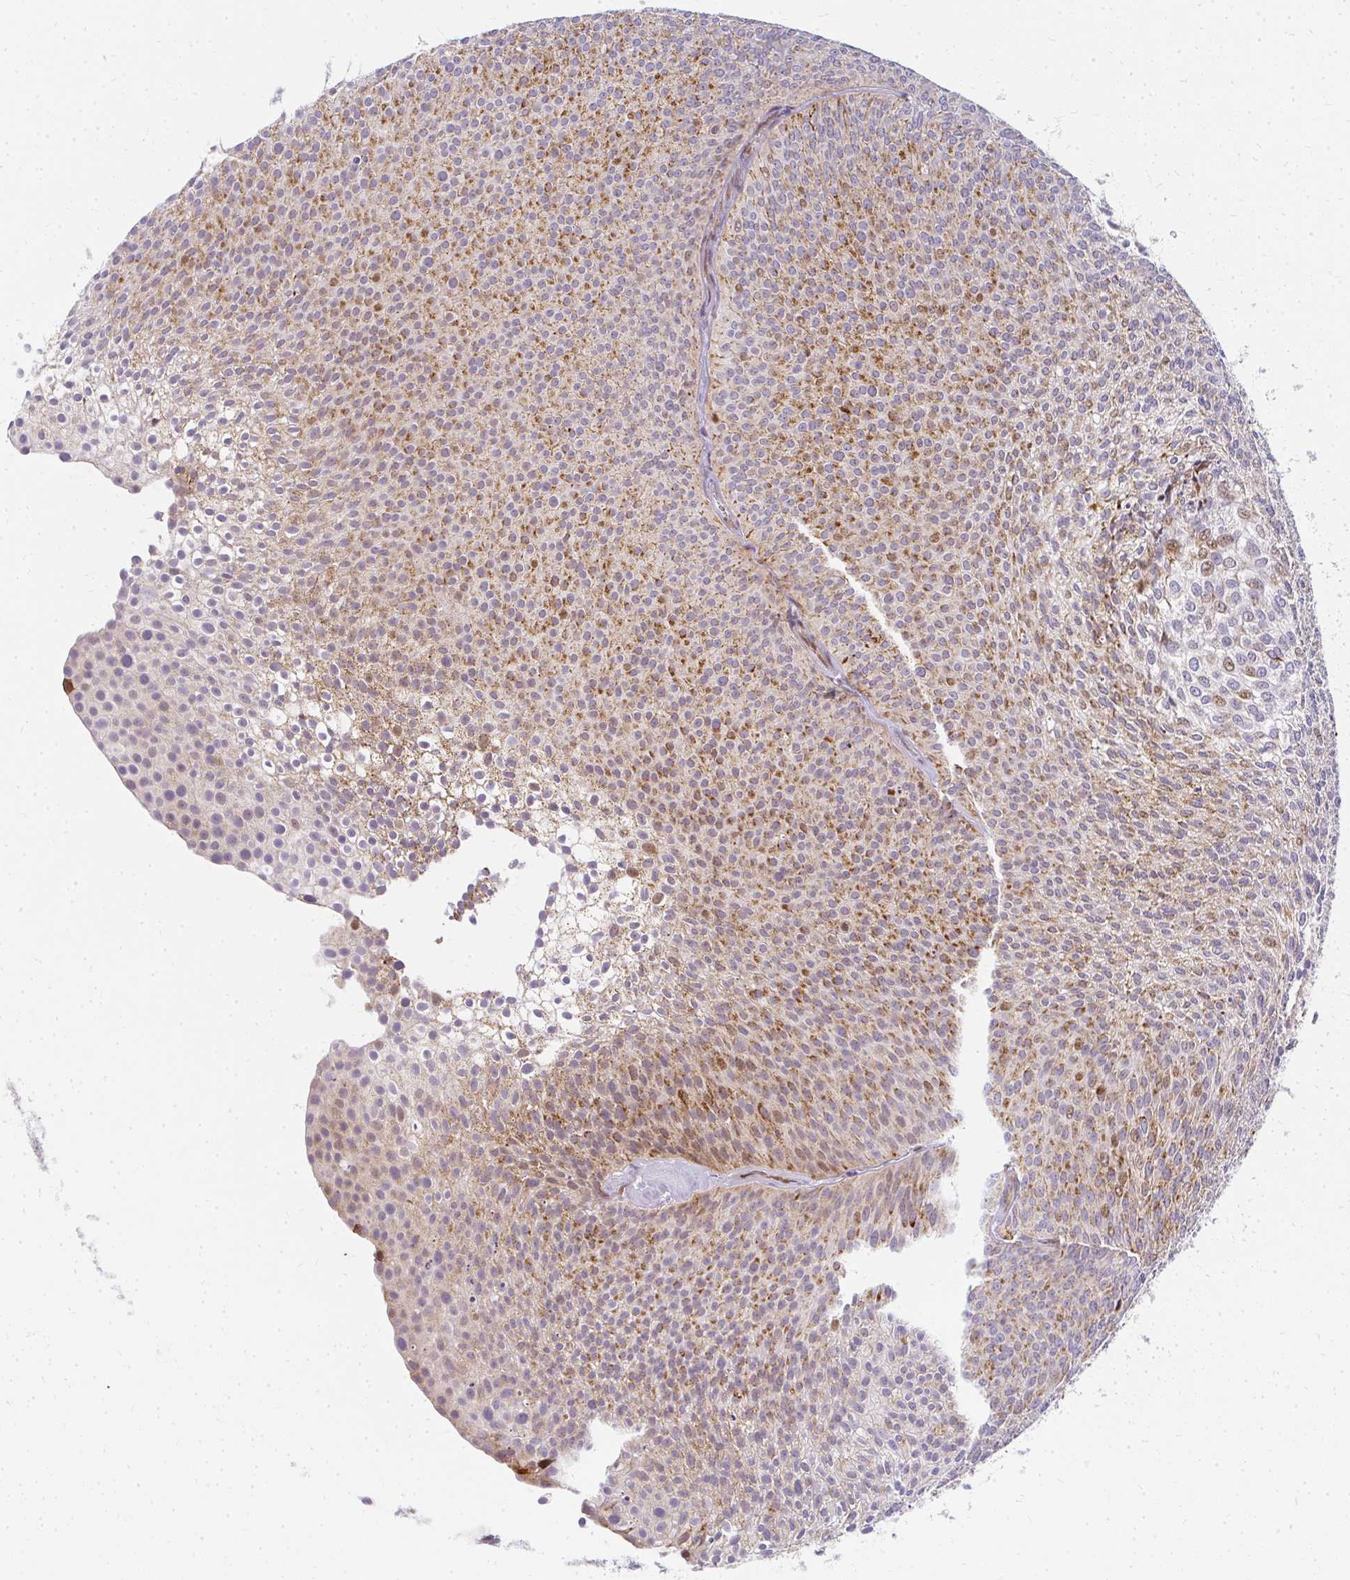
{"staining": {"intensity": "moderate", "quantity": "25%-75%", "location": "cytoplasmic/membranous,nuclear"}, "tissue": "urothelial cancer", "cell_type": "Tumor cells", "image_type": "cancer", "snomed": [{"axis": "morphology", "description": "Urothelial carcinoma, Low grade"}, {"axis": "topography", "description": "Urinary bladder"}], "caption": "Immunohistochemistry micrograph of human low-grade urothelial carcinoma stained for a protein (brown), which reveals medium levels of moderate cytoplasmic/membranous and nuclear expression in approximately 25%-75% of tumor cells.", "gene": "PLA2G5", "patient": {"sex": "male", "age": 91}}